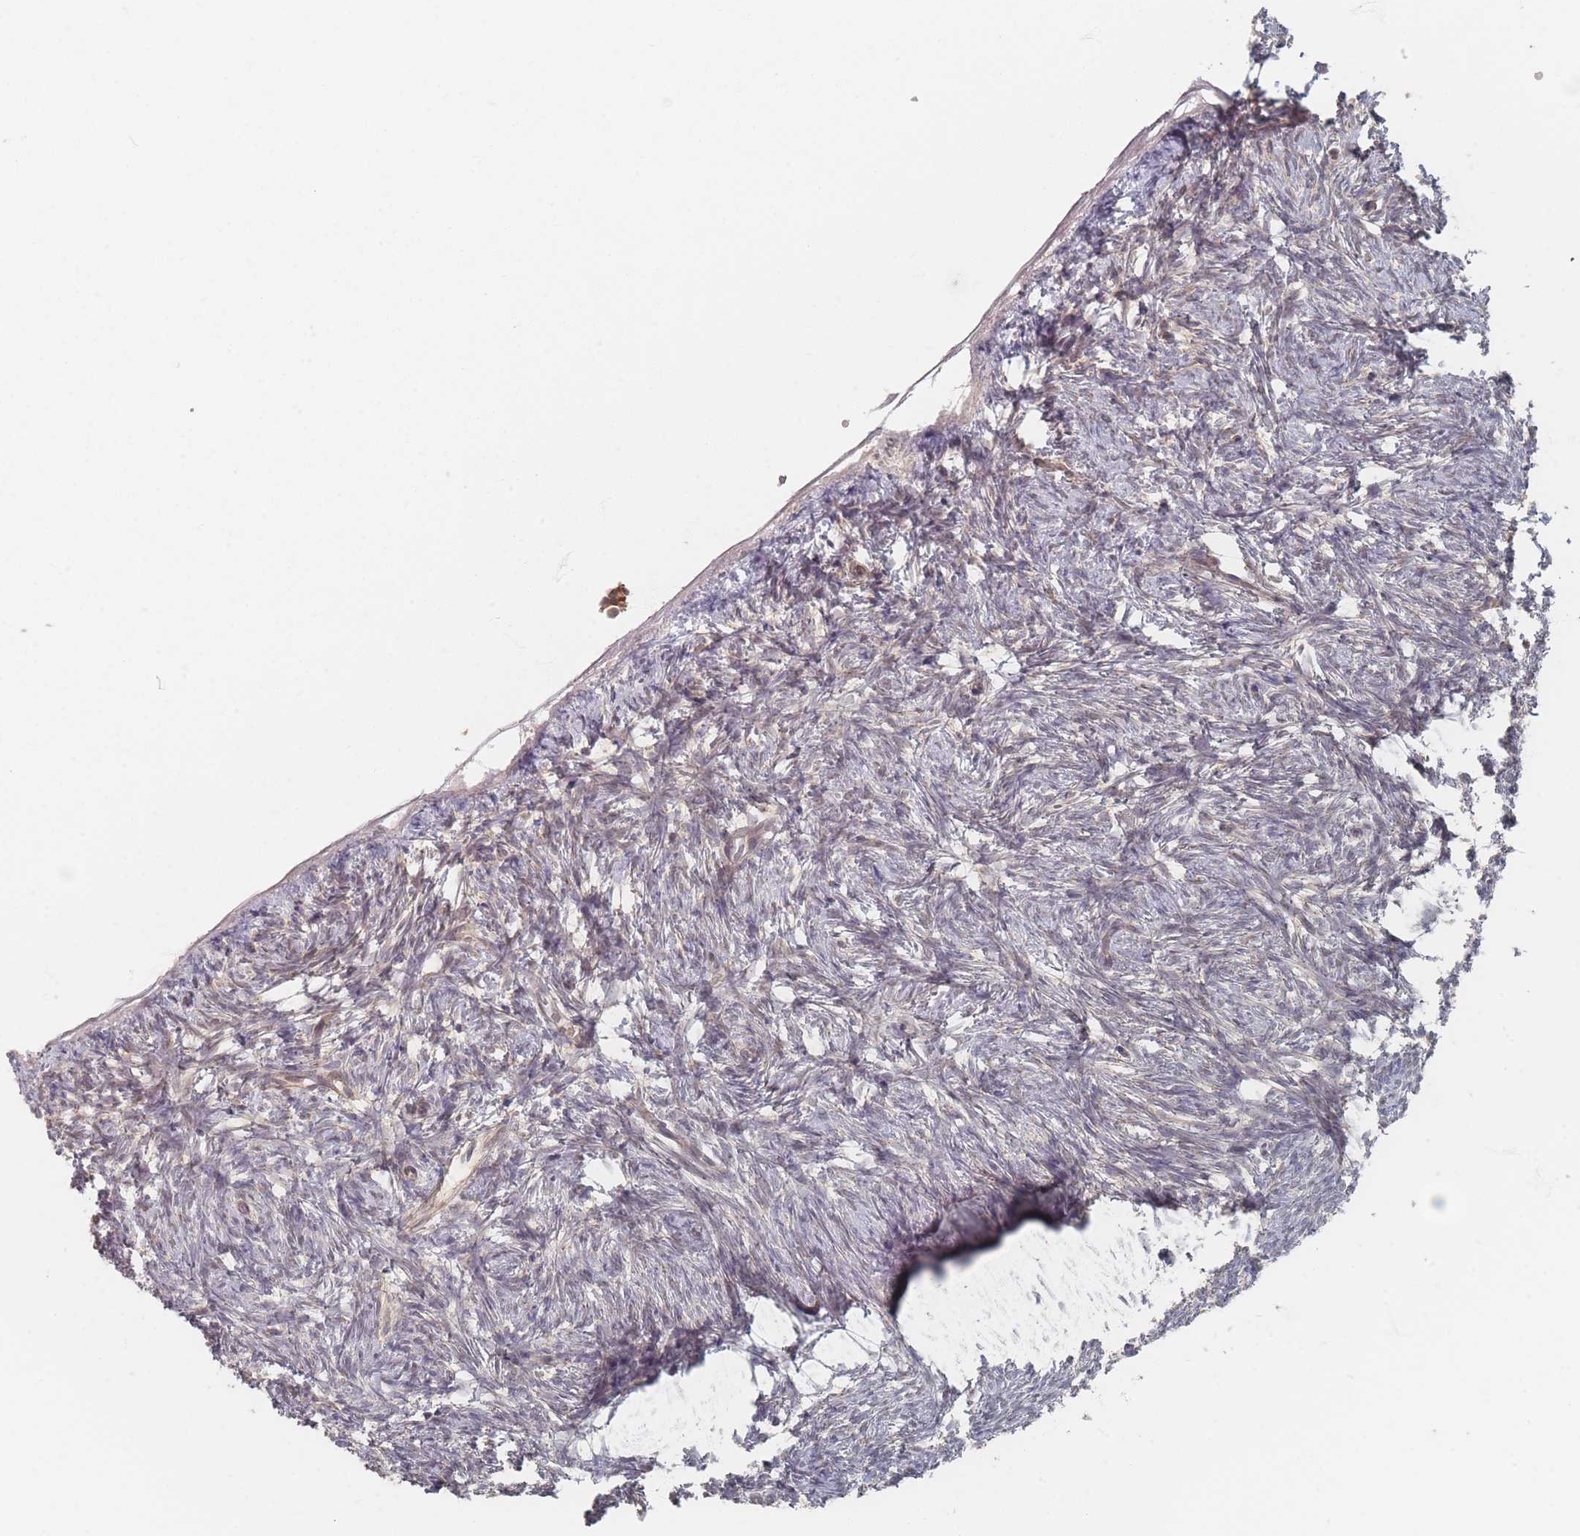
{"staining": {"intensity": "negative", "quantity": "none", "location": "none"}, "tissue": "ovary", "cell_type": "Ovarian stroma cells", "image_type": "normal", "snomed": [{"axis": "morphology", "description": "Normal tissue, NOS"}, {"axis": "topography", "description": "Ovary"}], "caption": "Immunohistochemistry photomicrograph of normal ovary: human ovary stained with DAB displays no significant protein positivity in ovarian stroma cells.", "gene": "GLE1", "patient": {"sex": "female", "age": 51}}